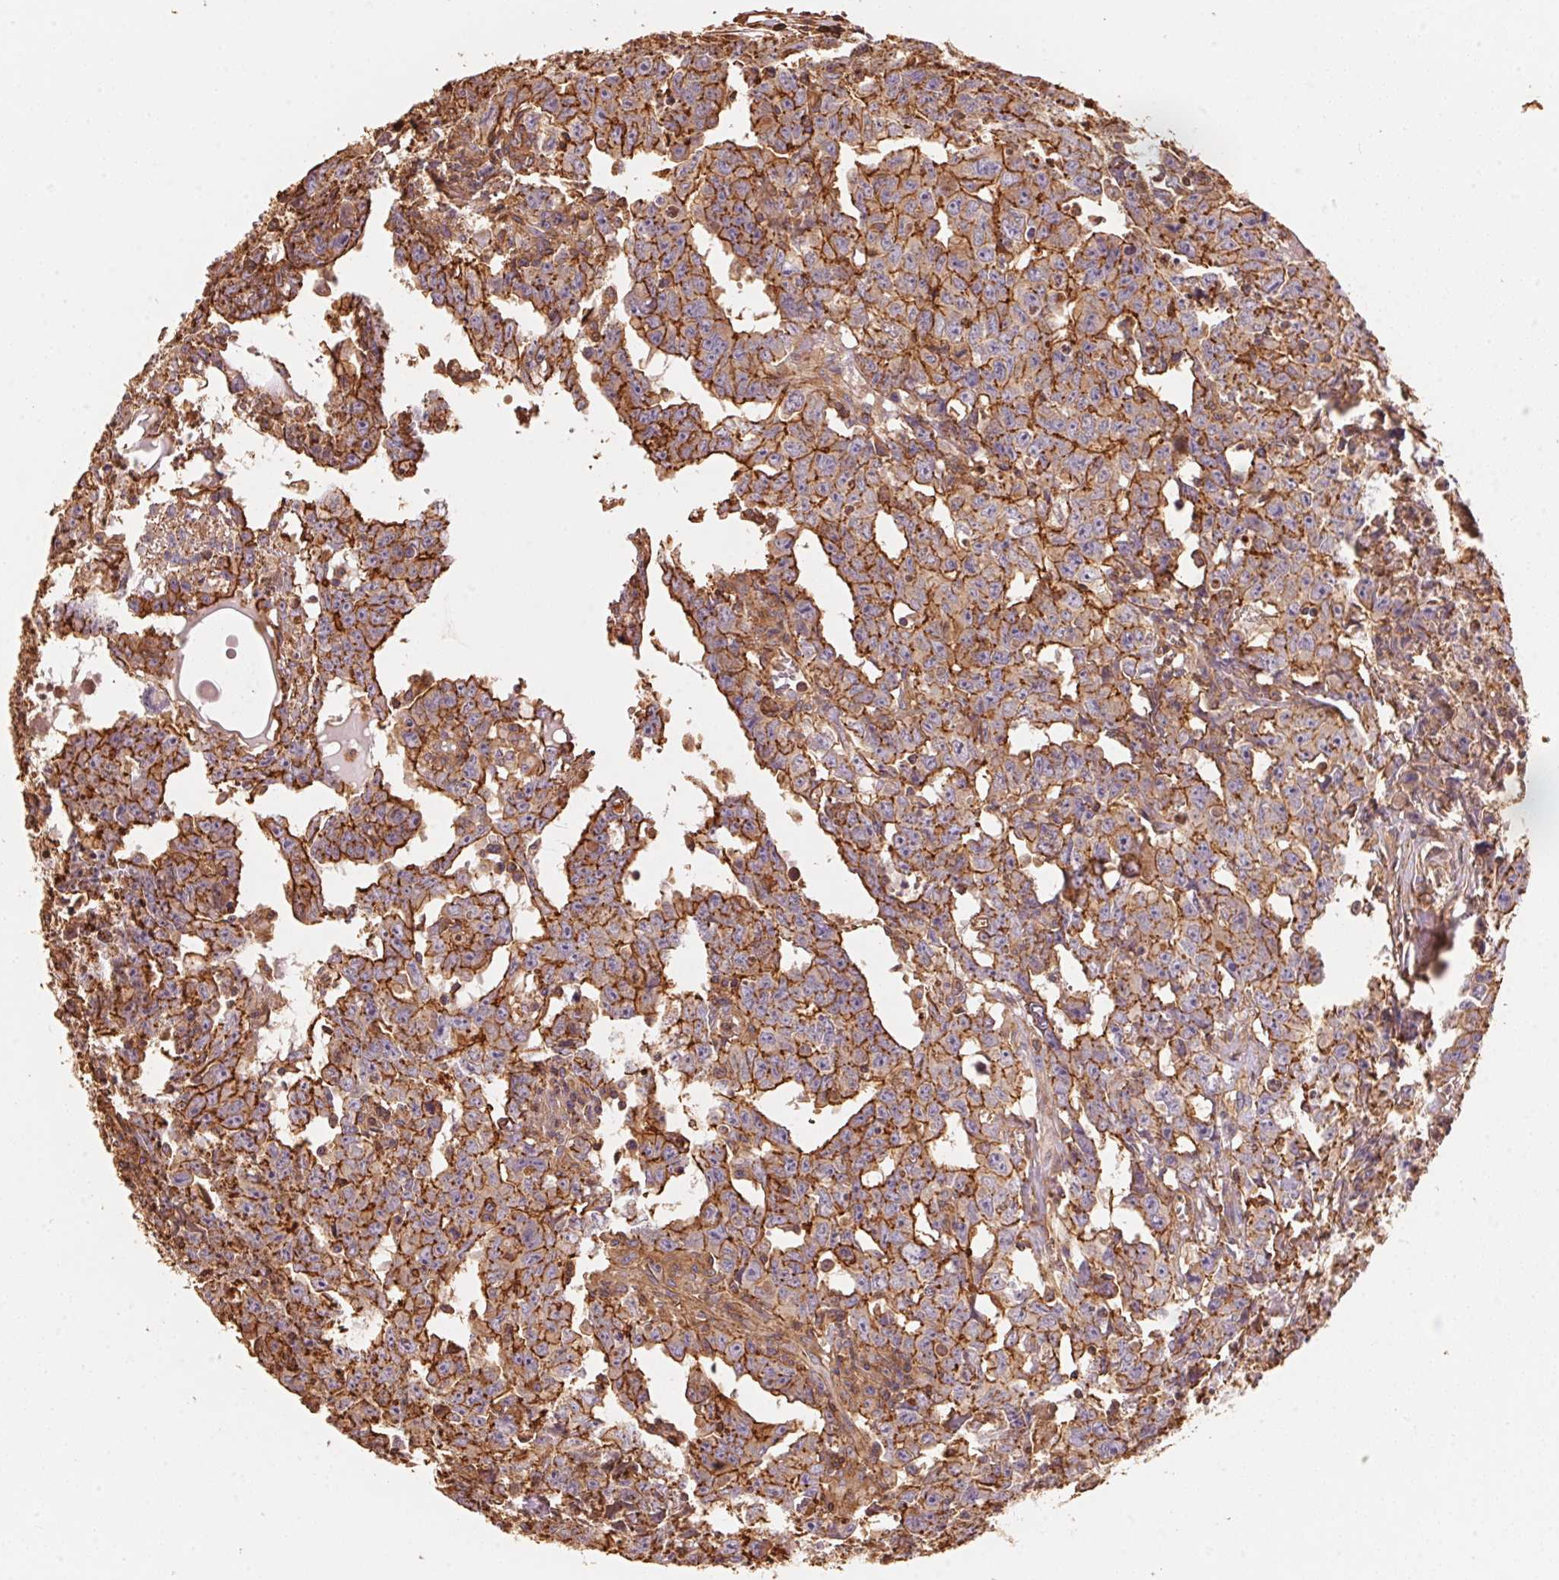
{"staining": {"intensity": "moderate", "quantity": ">75%", "location": "cytoplasmic/membranous"}, "tissue": "testis cancer", "cell_type": "Tumor cells", "image_type": "cancer", "snomed": [{"axis": "morphology", "description": "Carcinoma, Embryonal, NOS"}, {"axis": "topography", "description": "Testis"}], "caption": "Tumor cells reveal medium levels of moderate cytoplasmic/membranous staining in approximately >75% of cells in testis embryonal carcinoma. (DAB IHC with brightfield microscopy, high magnification).", "gene": "FRAS1", "patient": {"sex": "male", "age": 22}}